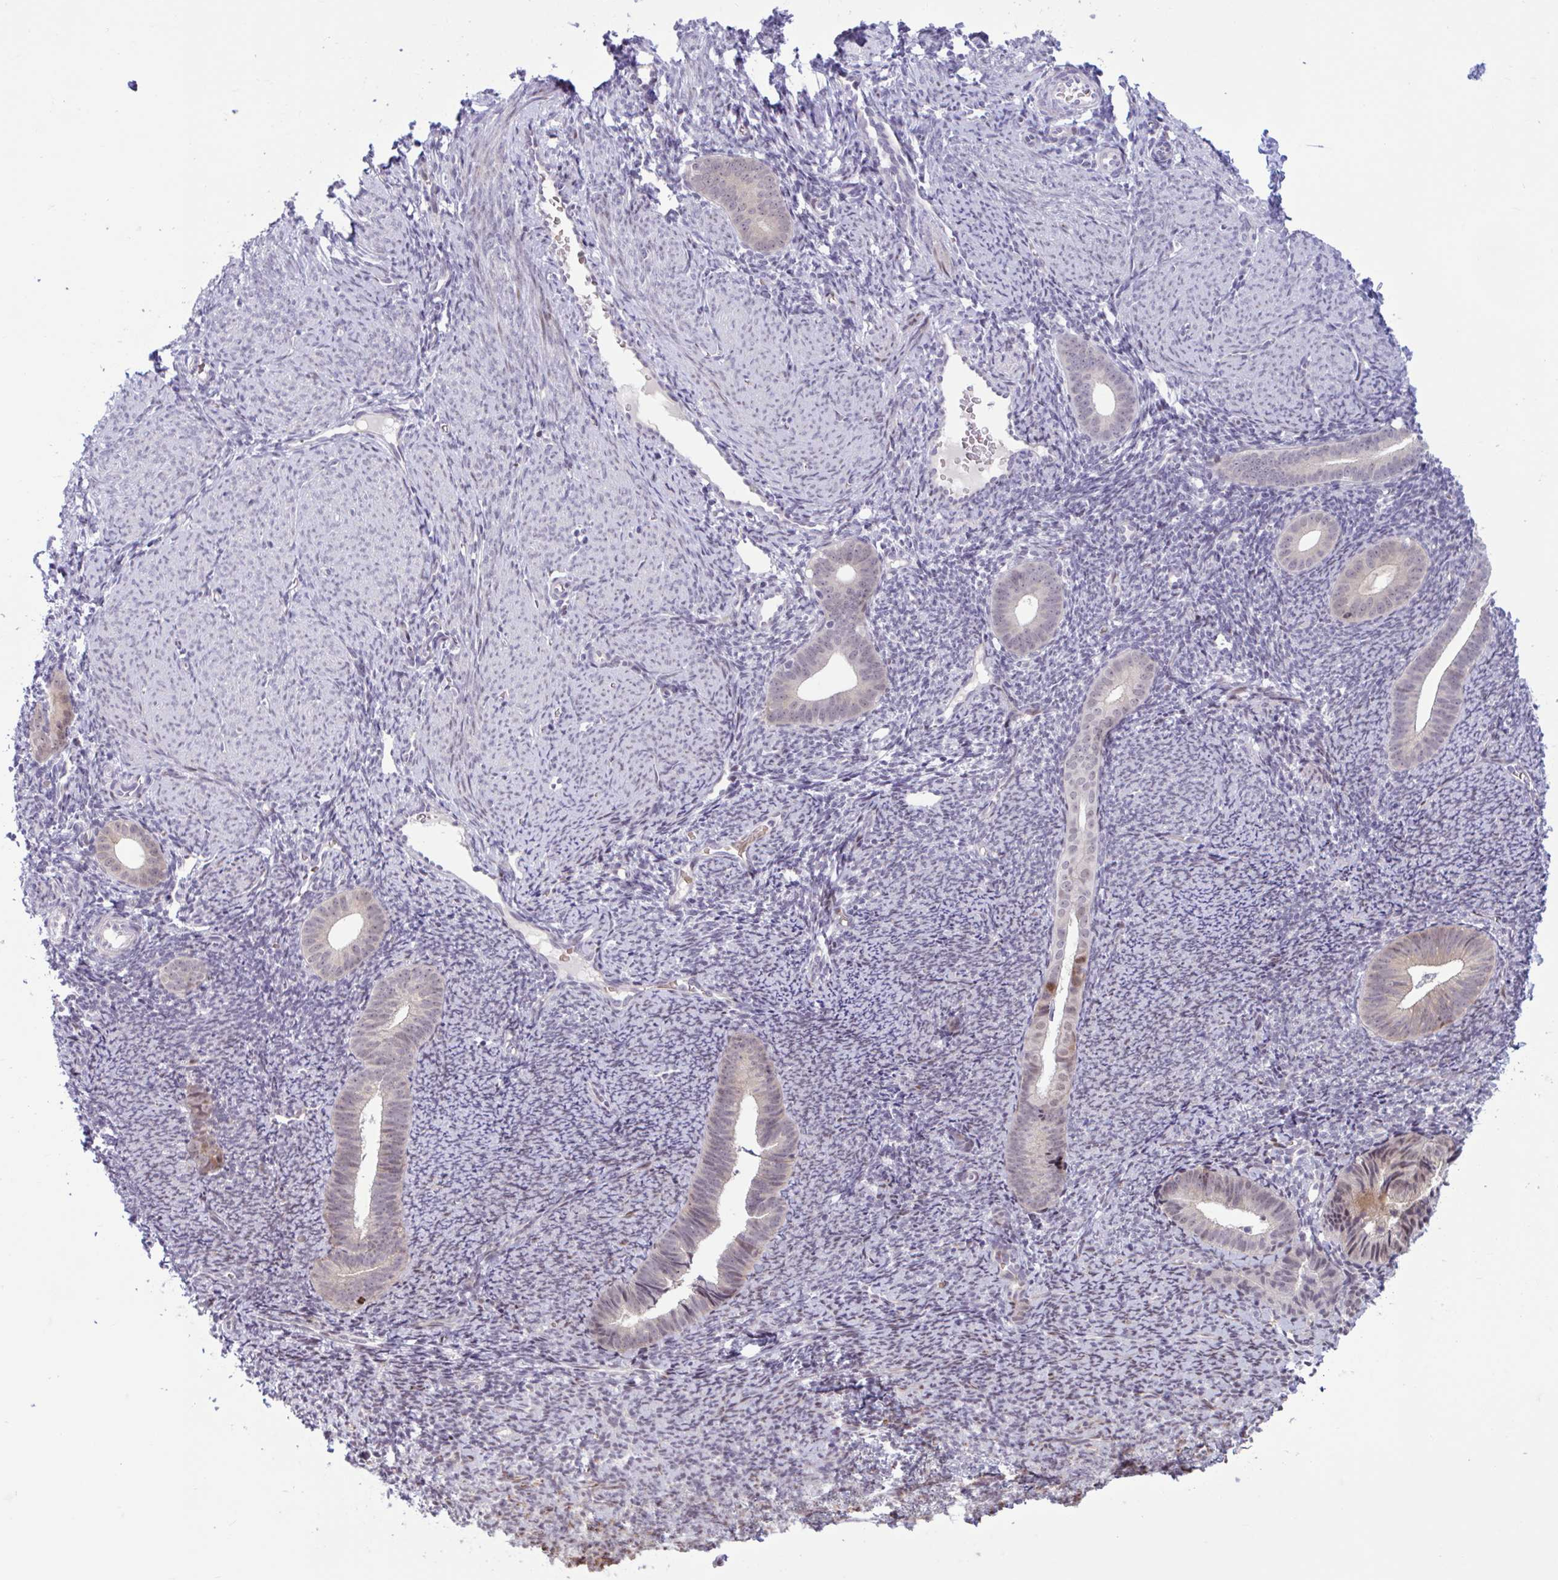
{"staining": {"intensity": "negative", "quantity": "none", "location": "none"}, "tissue": "endometrium", "cell_type": "Cells in endometrial stroma", "image_type": "normal", "snomed": [{"axis": "morphology", "description": "Normal tissue, NOS"}, {"axis": "topography", "description": "Endometrium"}], "caption": "This is an immunohistochemistry (IHC) image of unremarkable human endometrium. There is no positivity in cells in endometrial stroma.", "gene": "RBL1", "patient": {"sex": "female", "age": 39}}